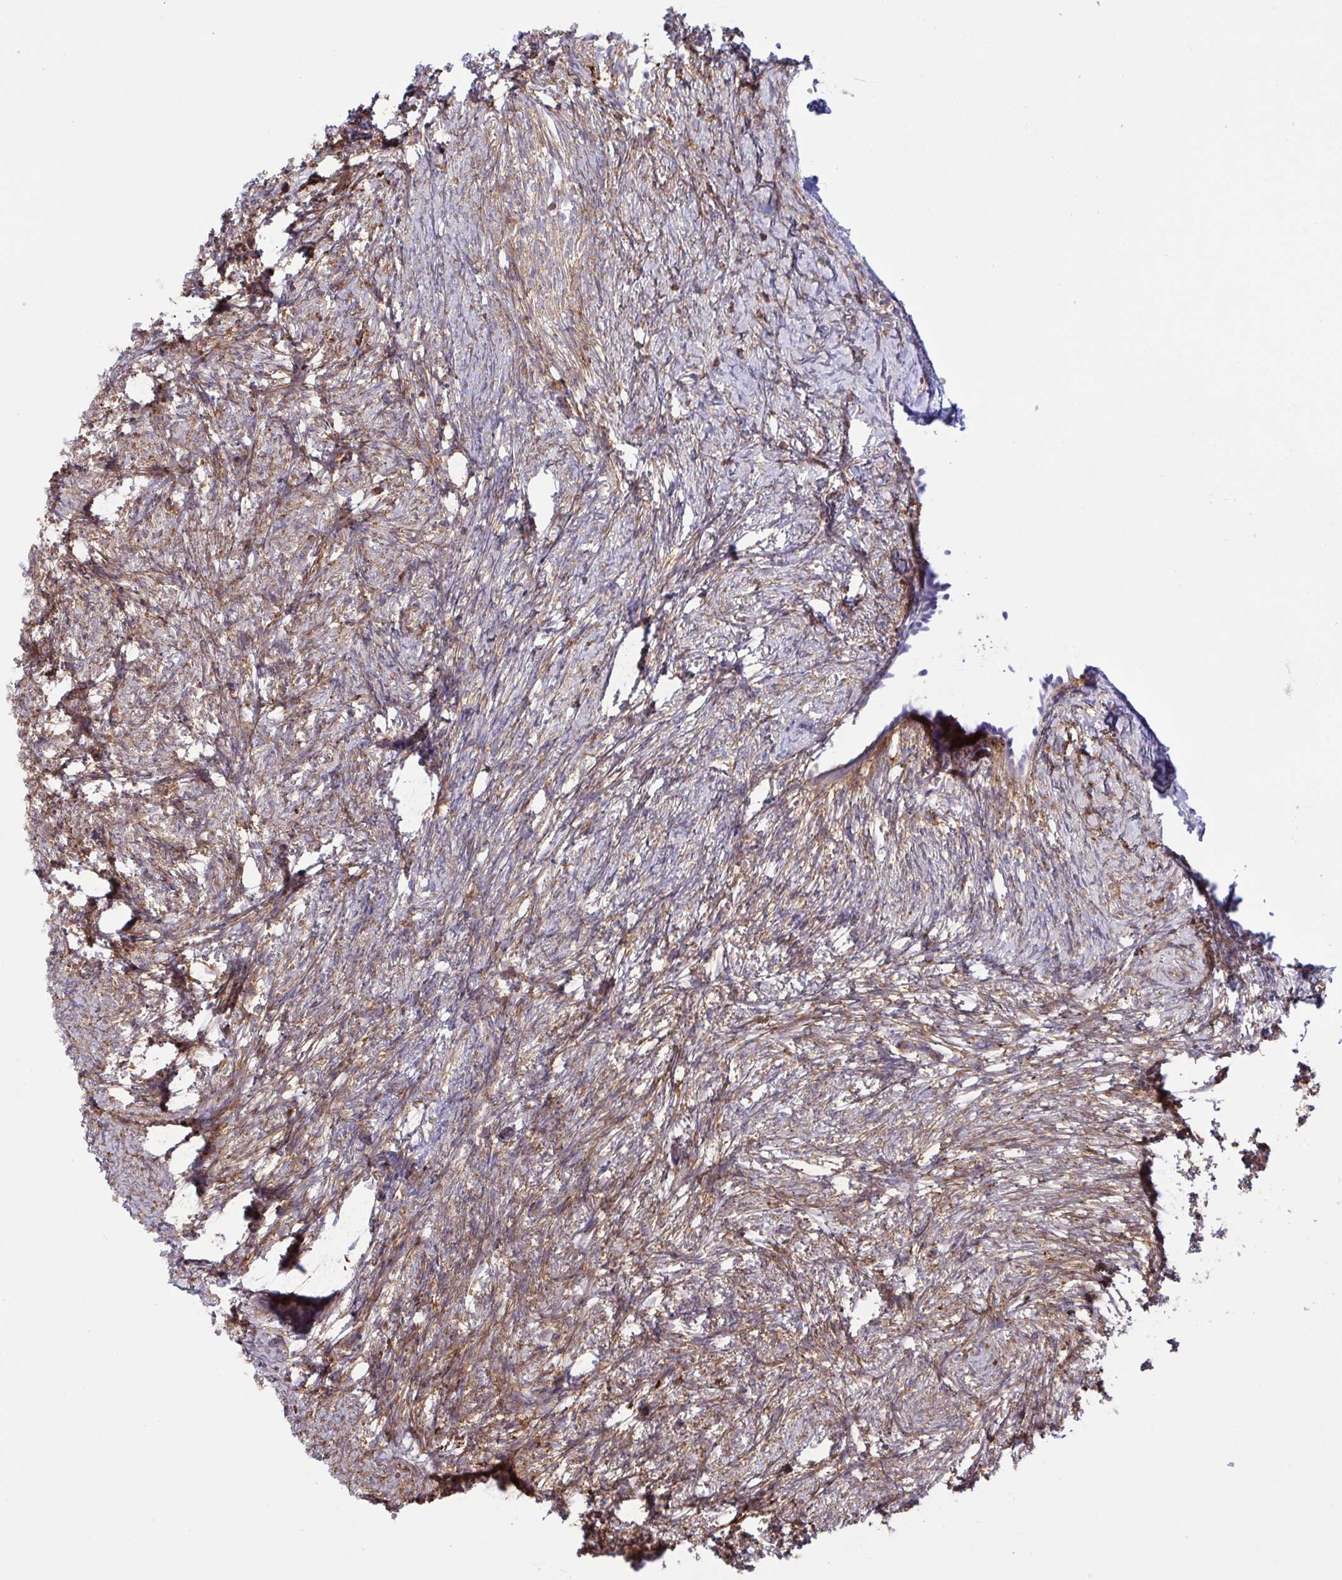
{"staining": {"intensity": "negative", "quantity": "none", "location": "none"}, "tissue": "ovary", "cell_type": "Follicle cells", "image_type": "normal", "snomed": [{"axis": "morphology", "description": "Normal tissue, NOS"}, {"axis": "topography", "description": "Ovary"}], "caption": "The histopathology image reveals no staining of follicle cells in unremarkable ovary. The staining is performed using DAB (3,3'-diaminobenzidine) brown chromogen with nuclei counter-stained in using hematoxylin.", "gene": "TSC22D3", "patient": {"sex": "female", "age": 41}}